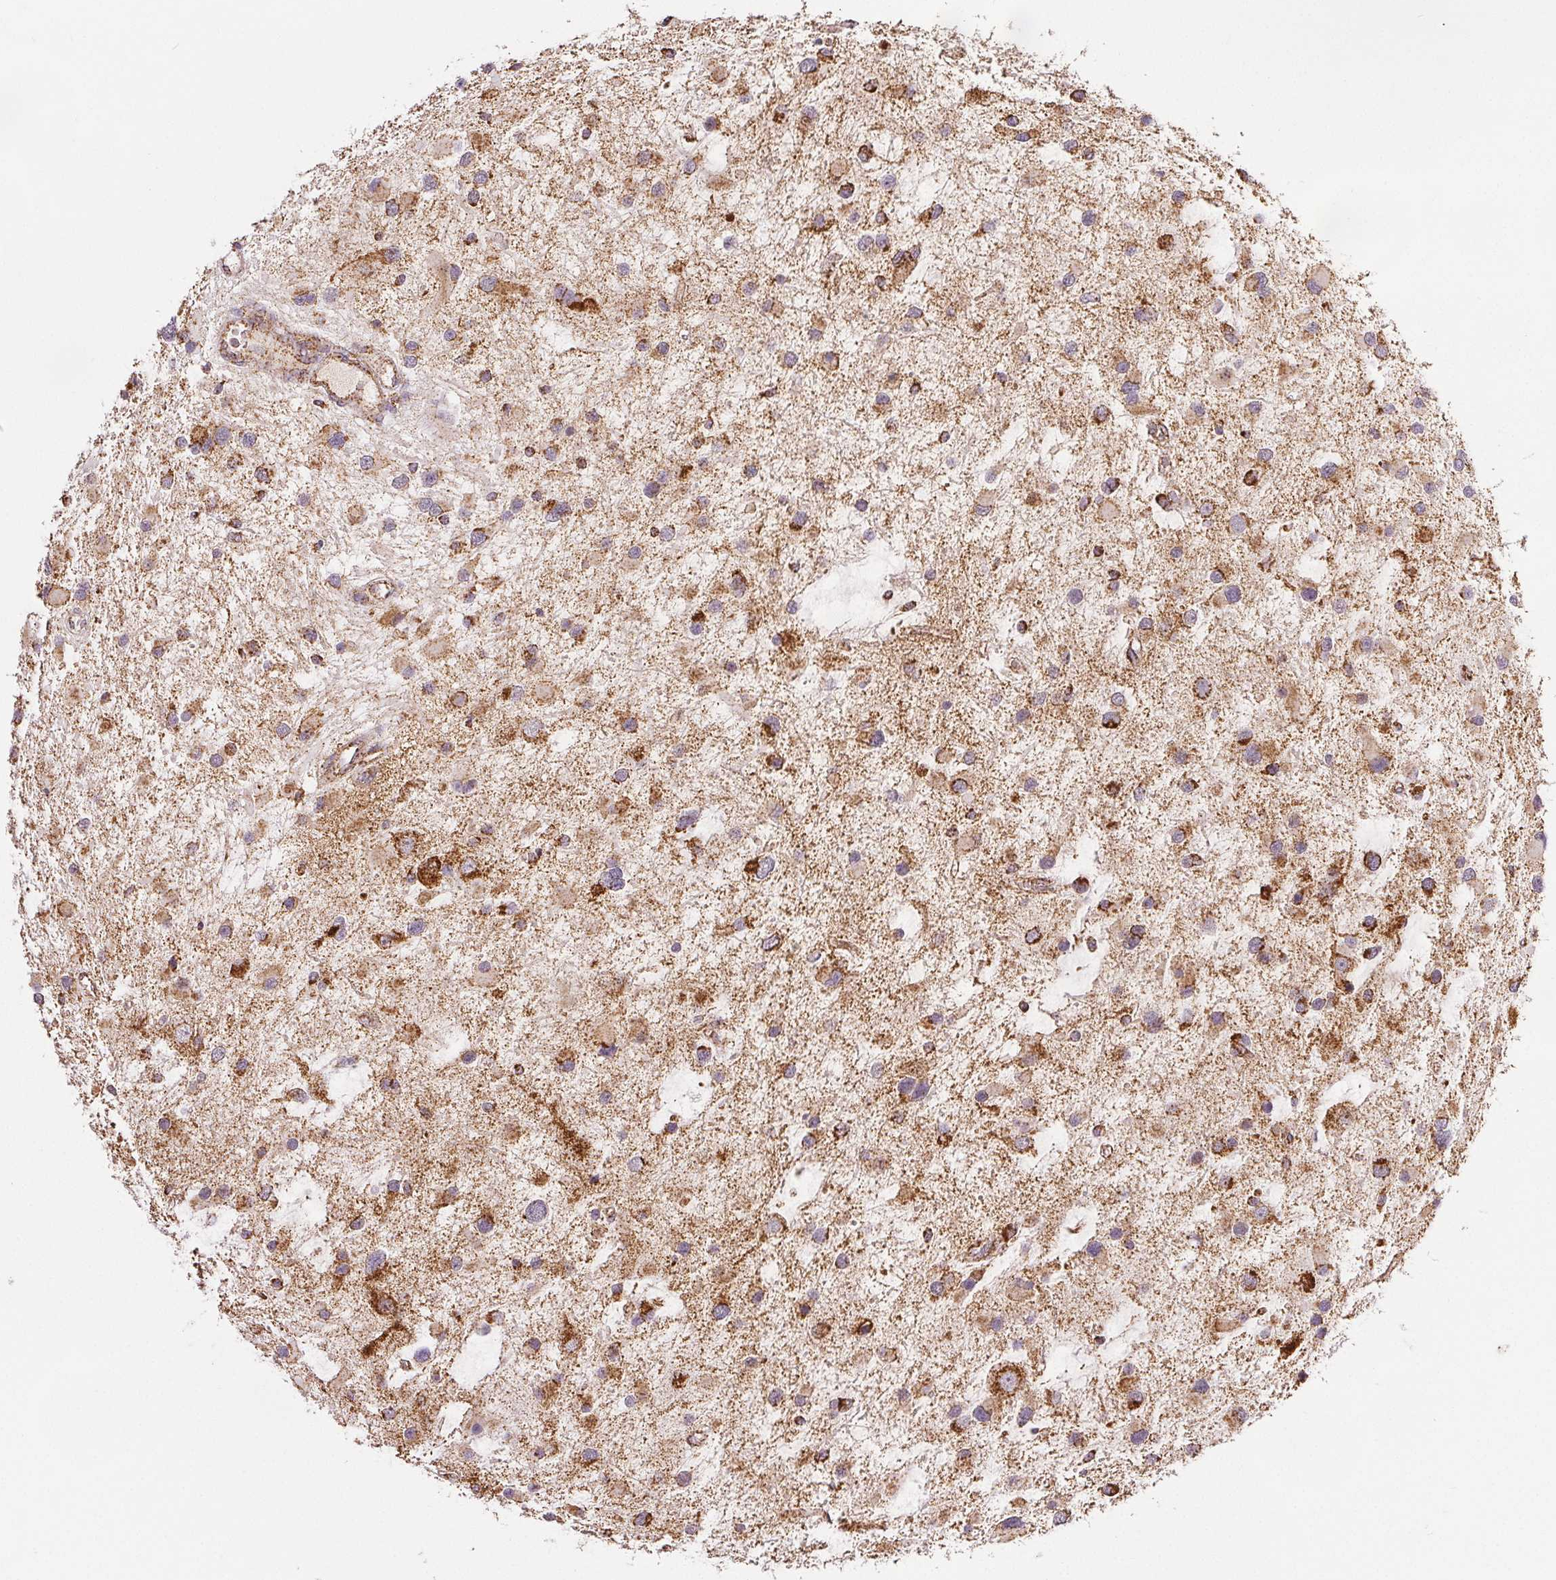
{"staining": {"intensity": "moderate", "quantity": ">75%", "location": "cytoplasmic/membranous"}, "tissue": "glioma", "cell_type": "Tumor cells", "image_type": "cancer", "snomed": [{"axis": "morphology", "description": "Glioma, malignant, Low grade"}, {"axis": "topography", "description": "Brain"}], "caption": "Immunohistochemistry (IHC) staining of glioma, which shows medium levels of moderate cytoplasmic/membranous expression in about >75% of tumor cells indicating moderate cytoplasmic/membranous protein staining. The staining was performed using DAB (3,3'-diaminobenzidine) (brown) for protein detection and nuclei were counterstained in hematoxylin (blue).", "gene": "SDHB", "patient": {"sex": "female", "age": 32}}